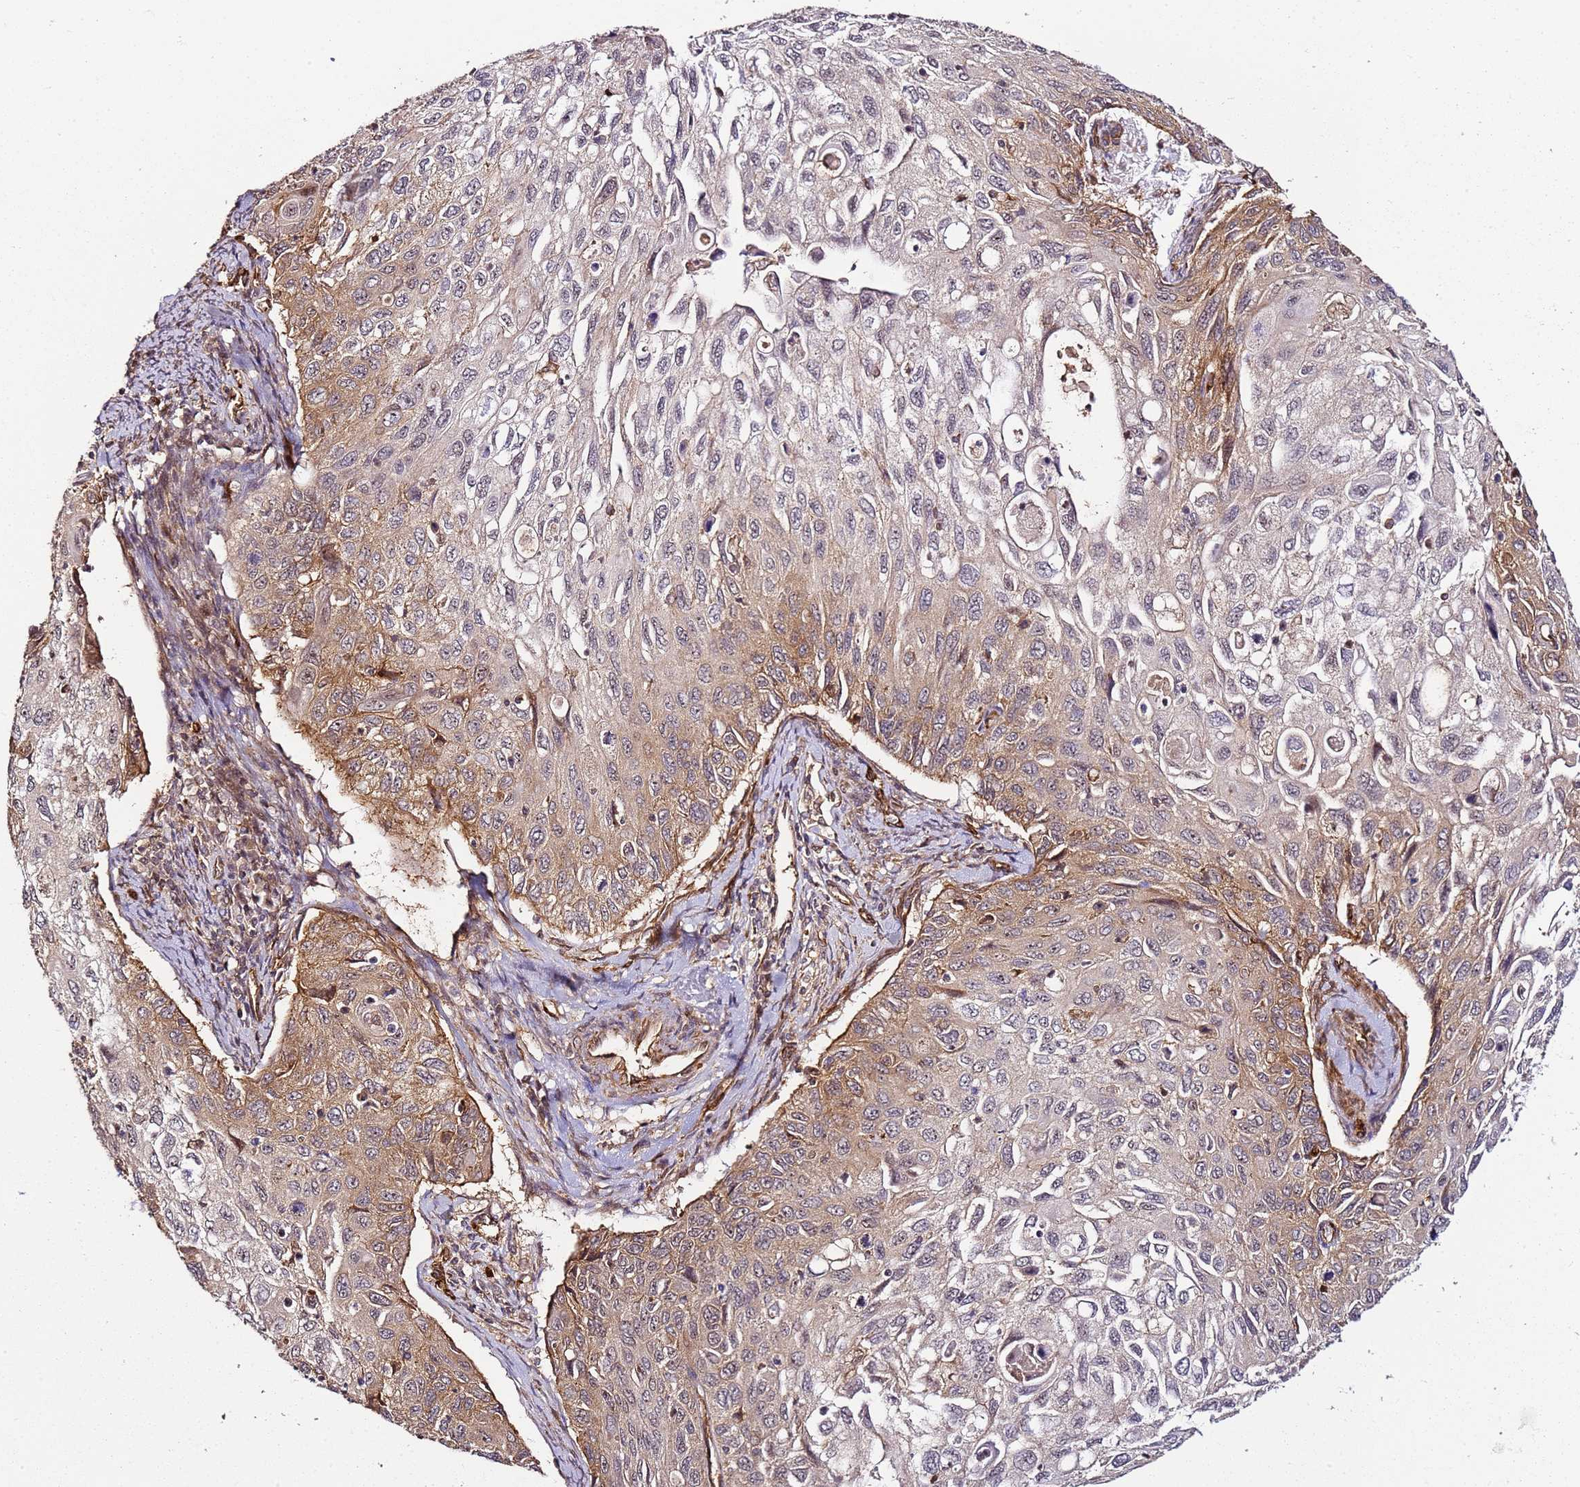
{"staining": {"intensity": "moderate", "quantity": "25%-75%", "location": "cytoplasmic/membranous"}, "tissue": "cervical cancer", "cell_type": "Tumor cells", "image_type": "cancer", "snomed": [{"axis": "morphology", "description": "Squamous cell carcinoma, NOS"}, {"axis": "topography", "description": "Cervix"}], "caption": "Cervical cancer (squamous cell carcinoma) tissue shows moderate cytoplasmic/membranous positivity in about 25%-75% of tumor cells Nuclei are stained in blue.", "gene": "CCNYL1", "patient": {"sex": "female", "age": 70}}